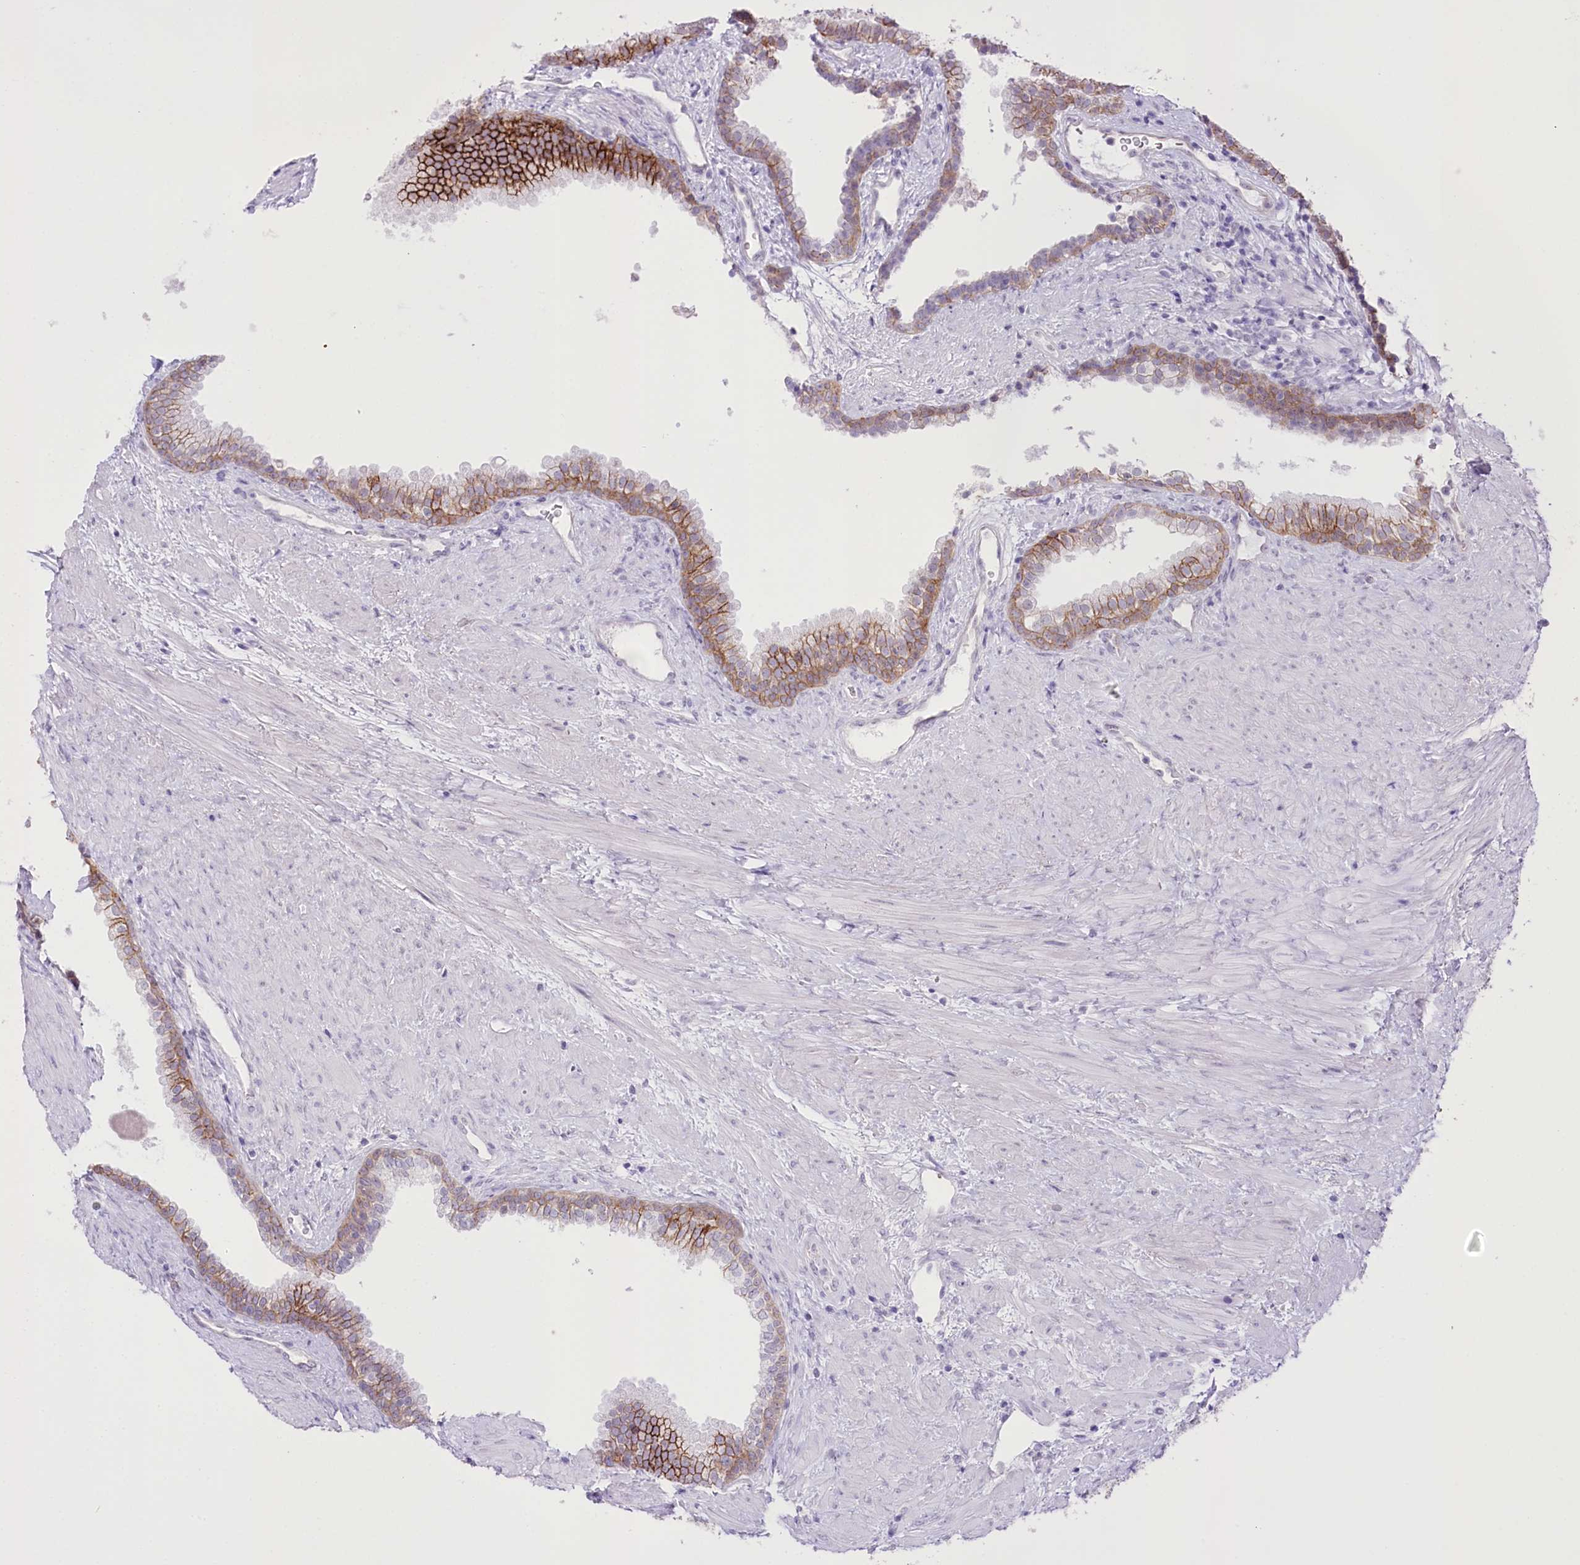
{"staining": {"intensity": "moderate", "quantity": "25%-75%", "location": "cytoplasmic/membranous"}, "tissue": "prostate", "cell_type": "Glandular cells", "image_type": "normal", "snomed": [{"axis": "morphology", "description": "Normal tissue, NOS"}, {"axis": "topography", "description": "Prostate"}], "caption": "A high-resolution histopathology image shows immunohistochemistry staining of benign prostate, which shows moderate cytoplasmic/membranous staining in about 25%-75% of glandular cells.", "gene": "SLC39A10", "patient": {"sex": "male", "age": 76}}